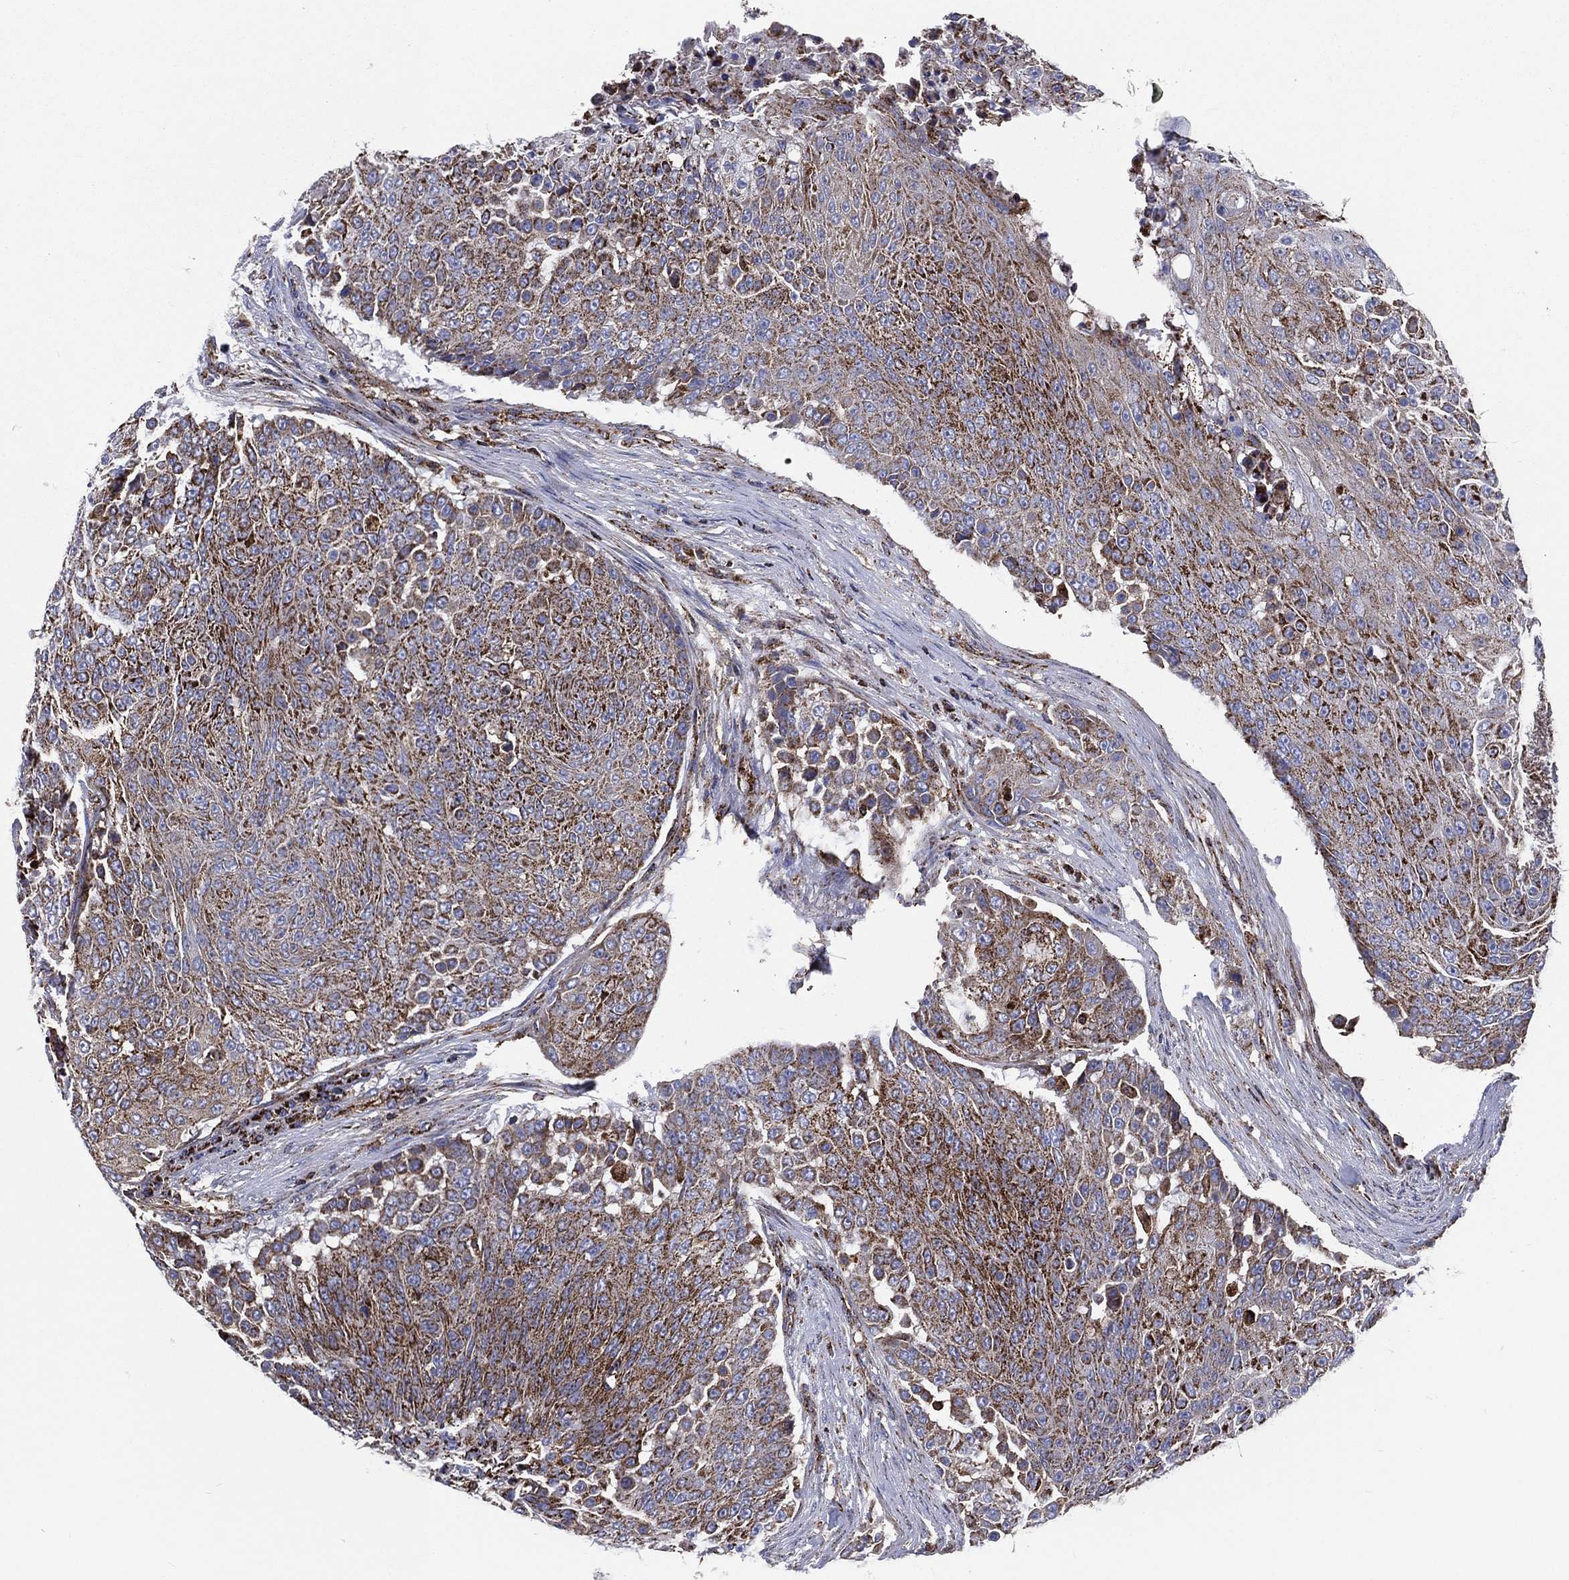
{"staining": {"intensity": "strong", "quantity": "25%-75%", "location": "cytoplasmic/membranous"}, "tissue": "urothelial cancer", "cell_type": "Tumor cells", "image_type": "cancer", "snomed": [{"axis": "morphology", "description": "Urothelial carcinoma, High grade"}, {"axis": "topography", "description": "Urinary bladder"}], "caption": "Immunohistochemical staining of human urothelial cancer demonstrates high levels of strong cytoplasmic/membranous positivity in approximately 25%-75% of tumor cells.", "gene": "ANKRD37", "patient": {"sex": "female", "age": 63}}